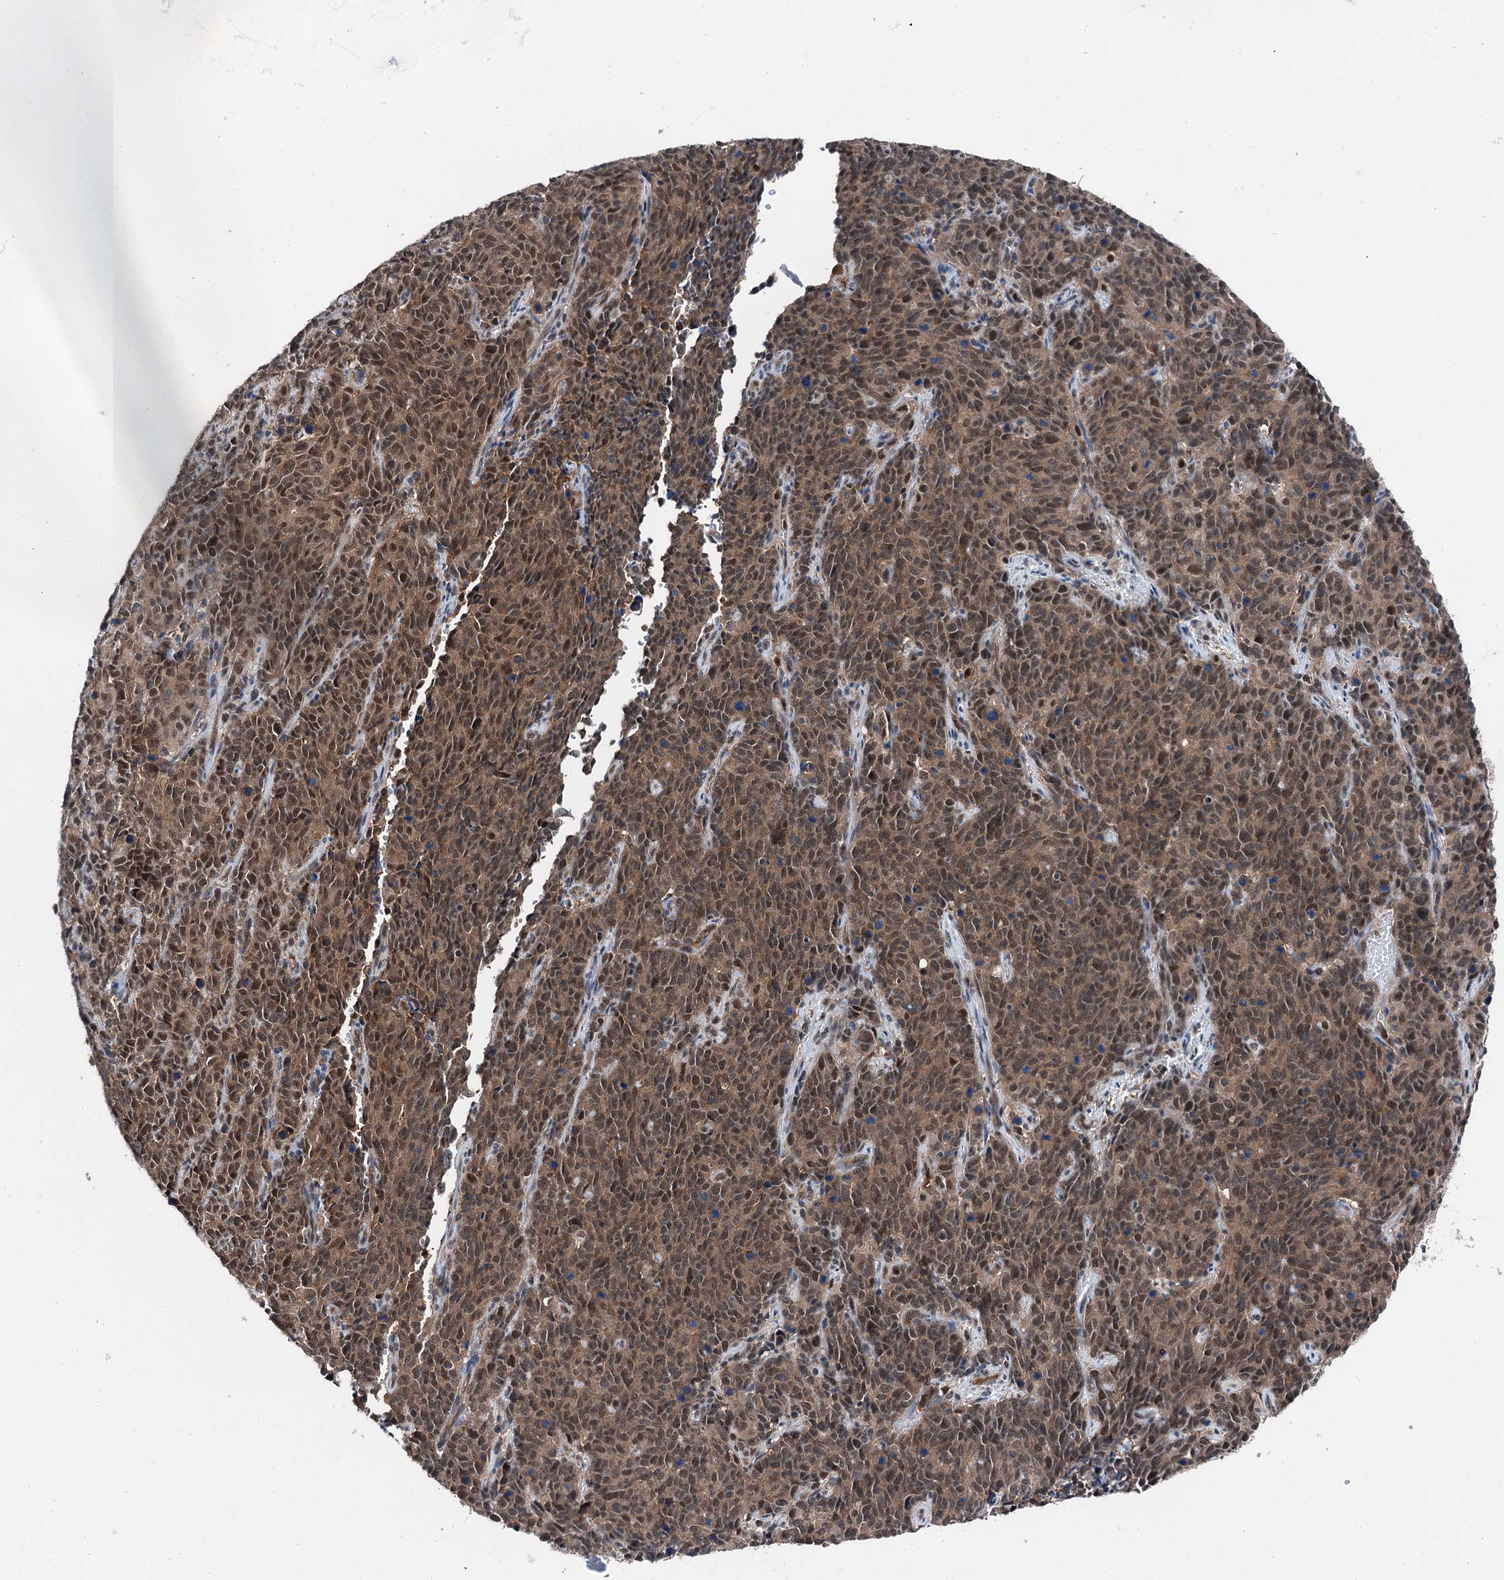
{"staining": {"intensity": "moderate", "quantity": ">75%", "location": "cytoplasmic/membranous,nuclear"}, "tissue": "cervical cancer", "cell_type": "Tumor cells", "image_type": "cancer", "snomed": [{"axis": "morphology", "description": "Squamous cell carcinoma, NOS"}, {"axis": "topography", "description": "Cervix"}], "caption": "Cervical cancer (squamous cell carcinoma) stained with a protein marker exhibits moderate staining in tumor cells.", "gene": "PSMD13", "patient": {"sex": "female", "age": 60}}